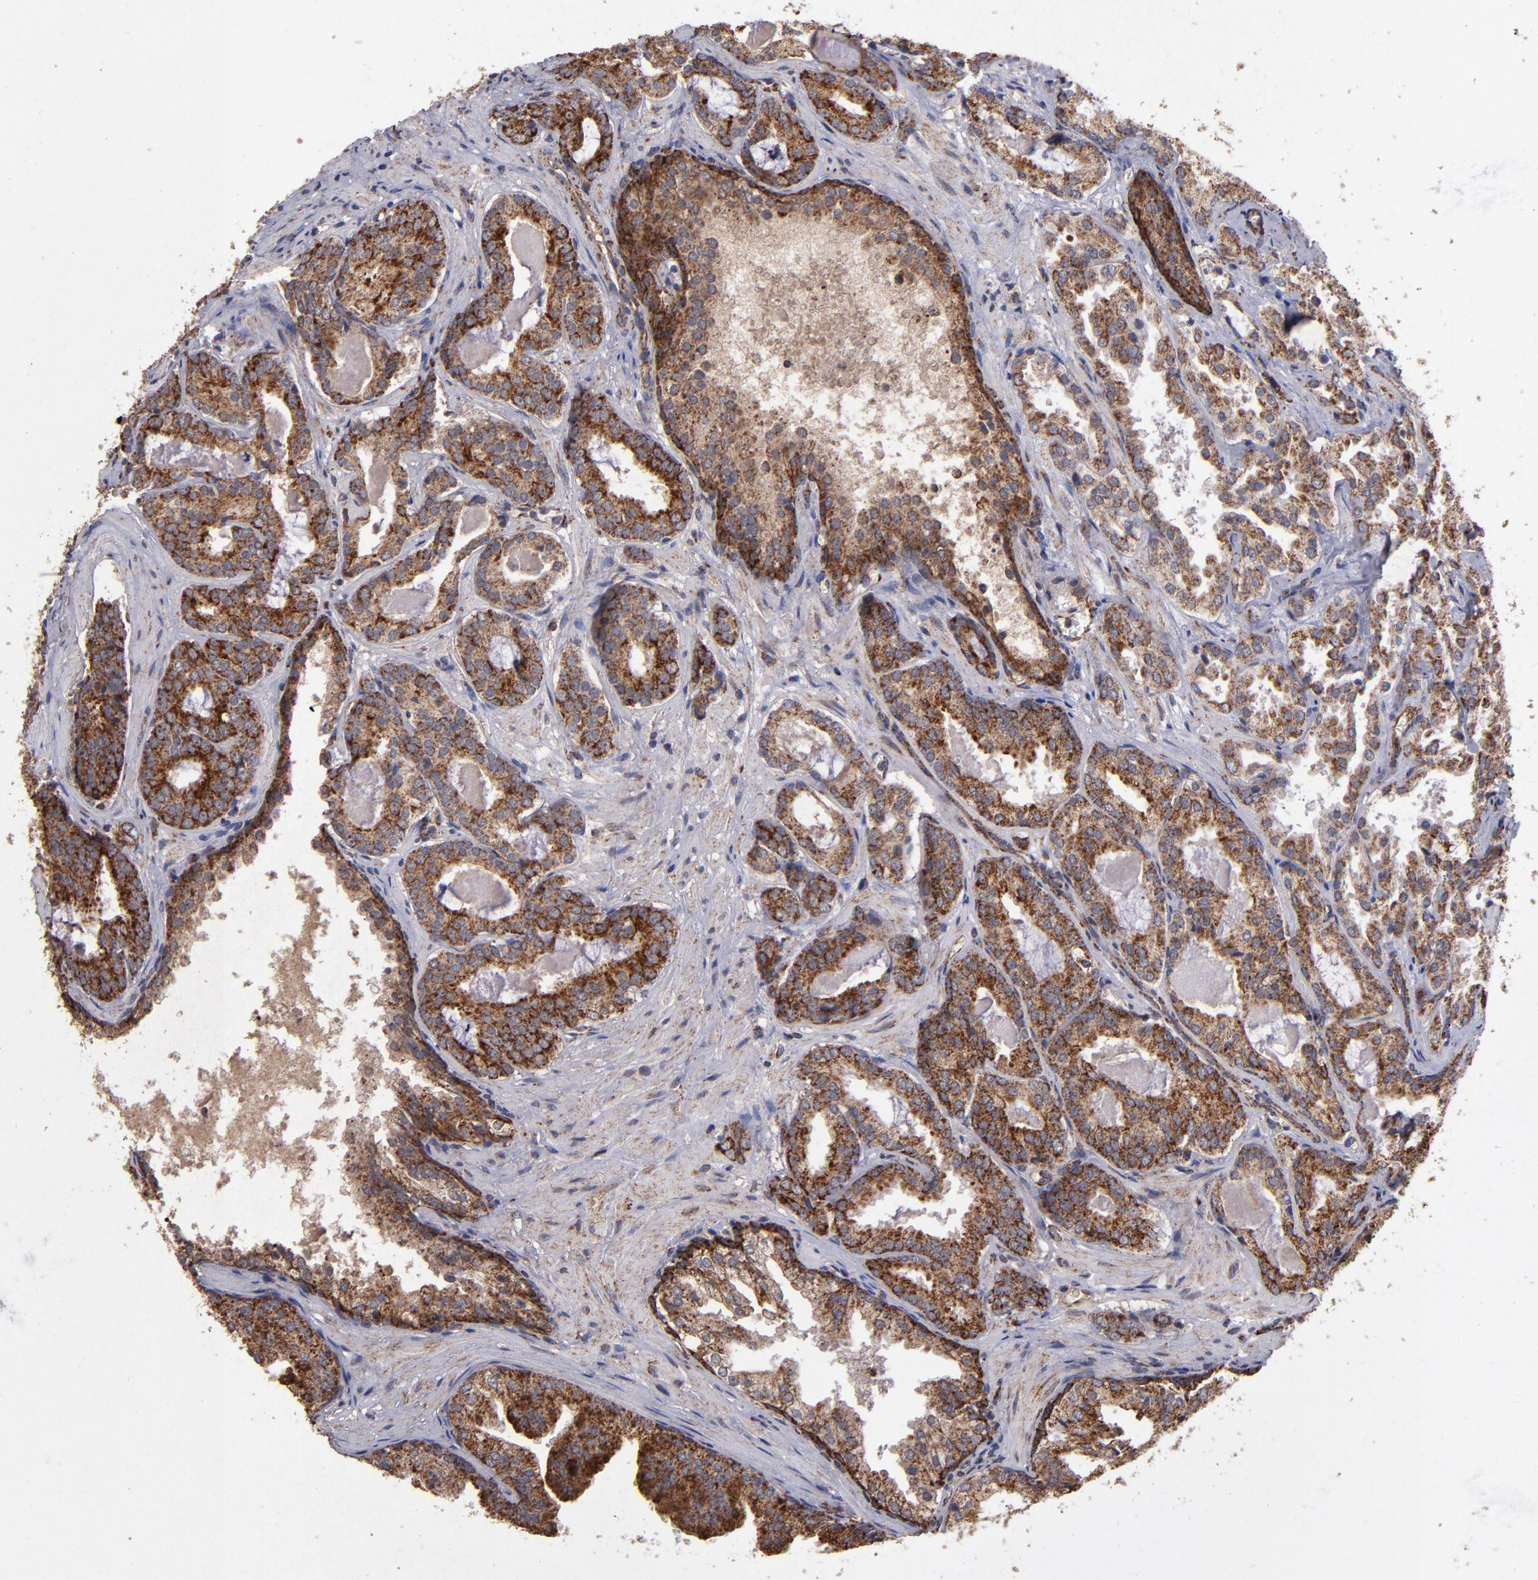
{"staining": {"intensity": "moderate", "quantity": ">75%", "location": "cytoplasmic/membranous"}, "tissue": "prostate cancer", "cell_type": "Tumor cells", "image_type": "cancer", "snomed": [{"axis": "morphology", "description": "Adenocarcinoma, Medium grade"}, {"axis": "topography", "description": "Prostate"}], "caption": "An immunohistochemistry micrograph of neoplastic tissue is shown. Protein staining in brown shows moderate cytoplasmic/membranous positivity in prostate cancer (adenocarcinoma (medium-grade)) within tumor cells.", "gene": "TIMM9", "patient": {"sex": "male", "age": 64}}